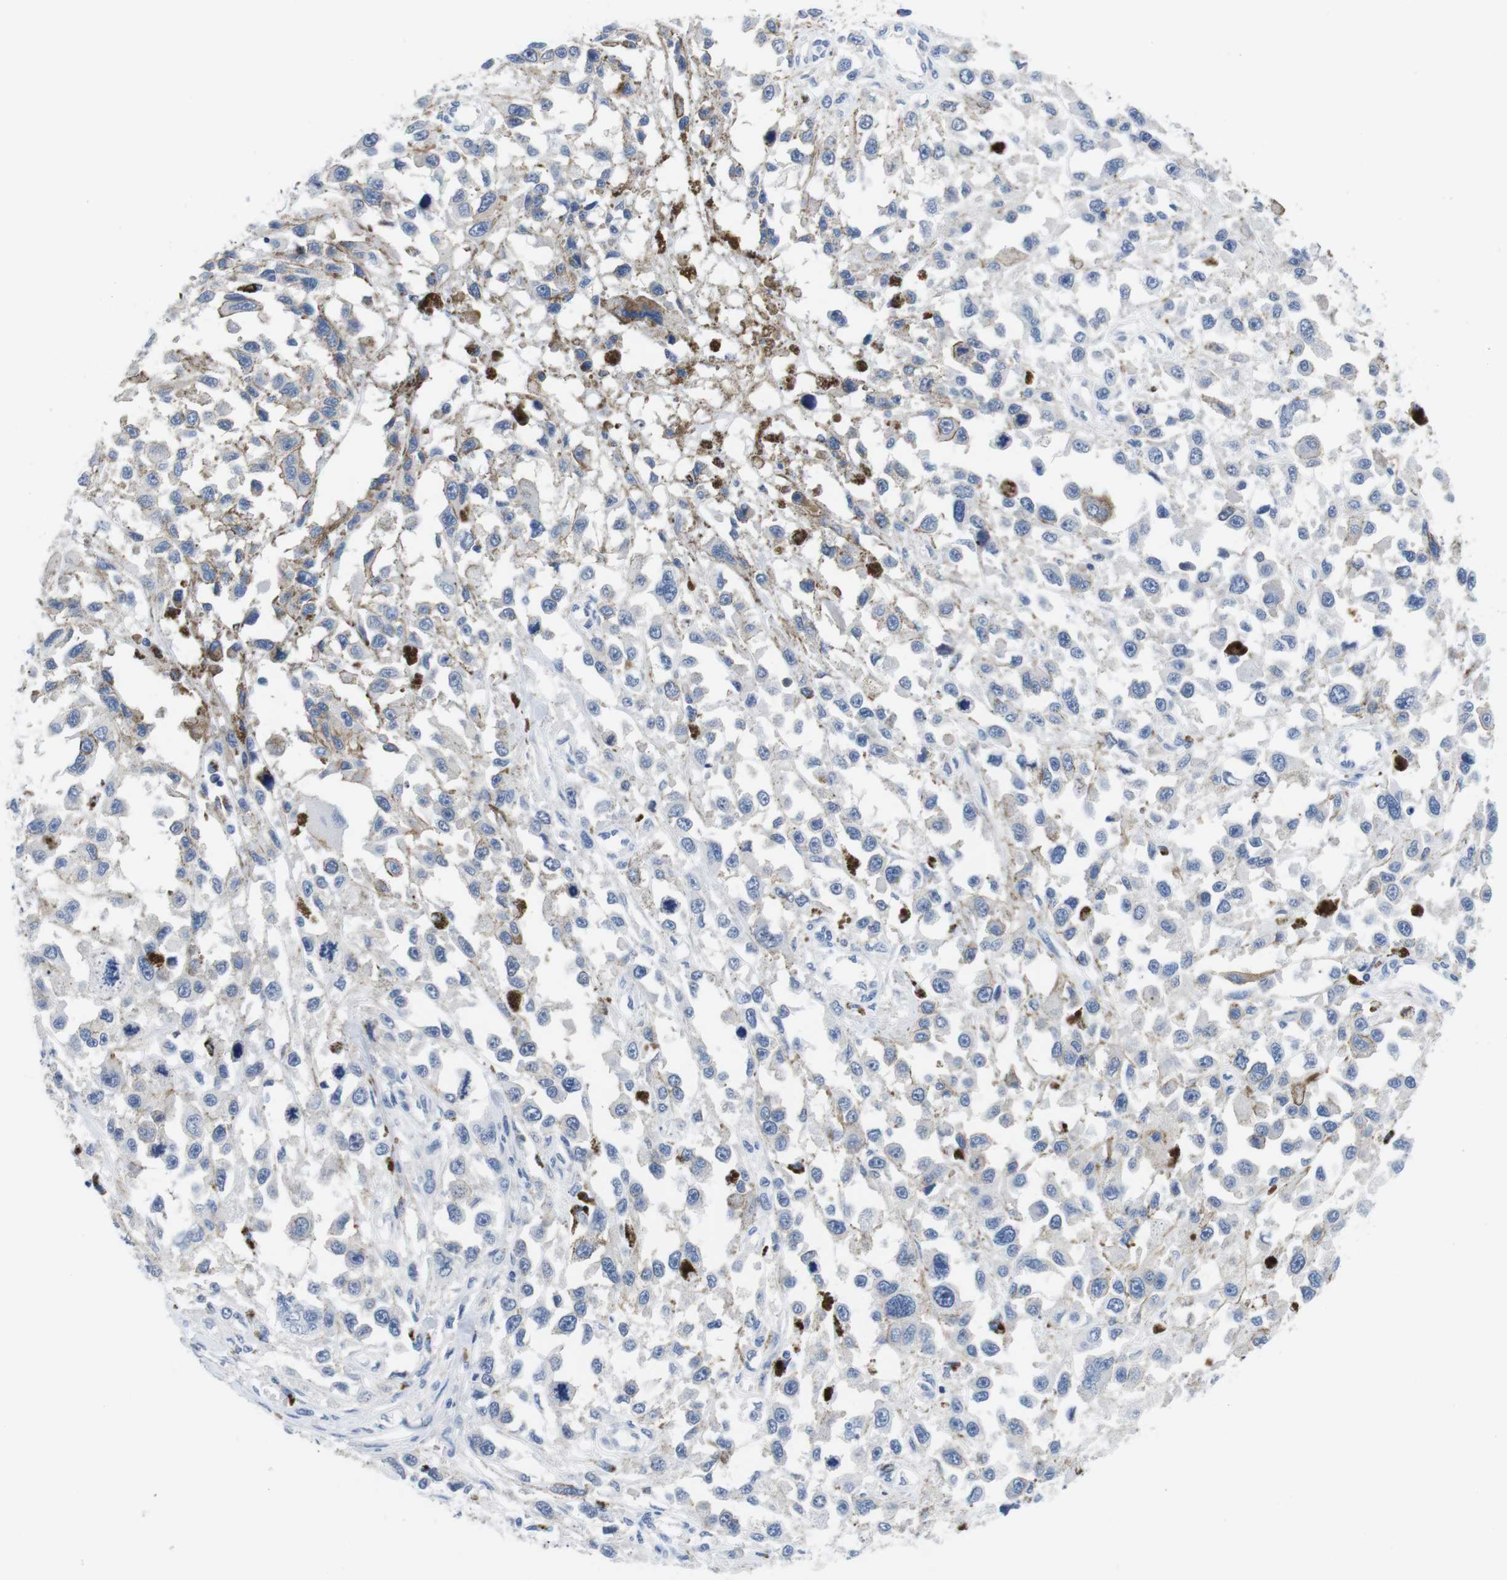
{"staining": {"intensity": "negative", "quantity": "none", "location": "none"}, "tissue": "melanoma", "cell_type": "Tumor cells", "image_type": "cancer", "snomed": [{"axis": "morphology", "description": "Malignant melanoma, Metastatic site"}, {"axis": "topography", "description": "Lymph node"}], "caption": "An immunohistochemistry (IHC) photomicrograph of malignant melanoma (metastatic site) is shown. There is no staining in tumor cells of malignant melanoma (metastatic site). The staining is performed using DAB brown chromogen with nuclei counter-stained in using hematoxylin.", "gene": "SCRIB", "patient": {"sex": "male", "age": 59}}